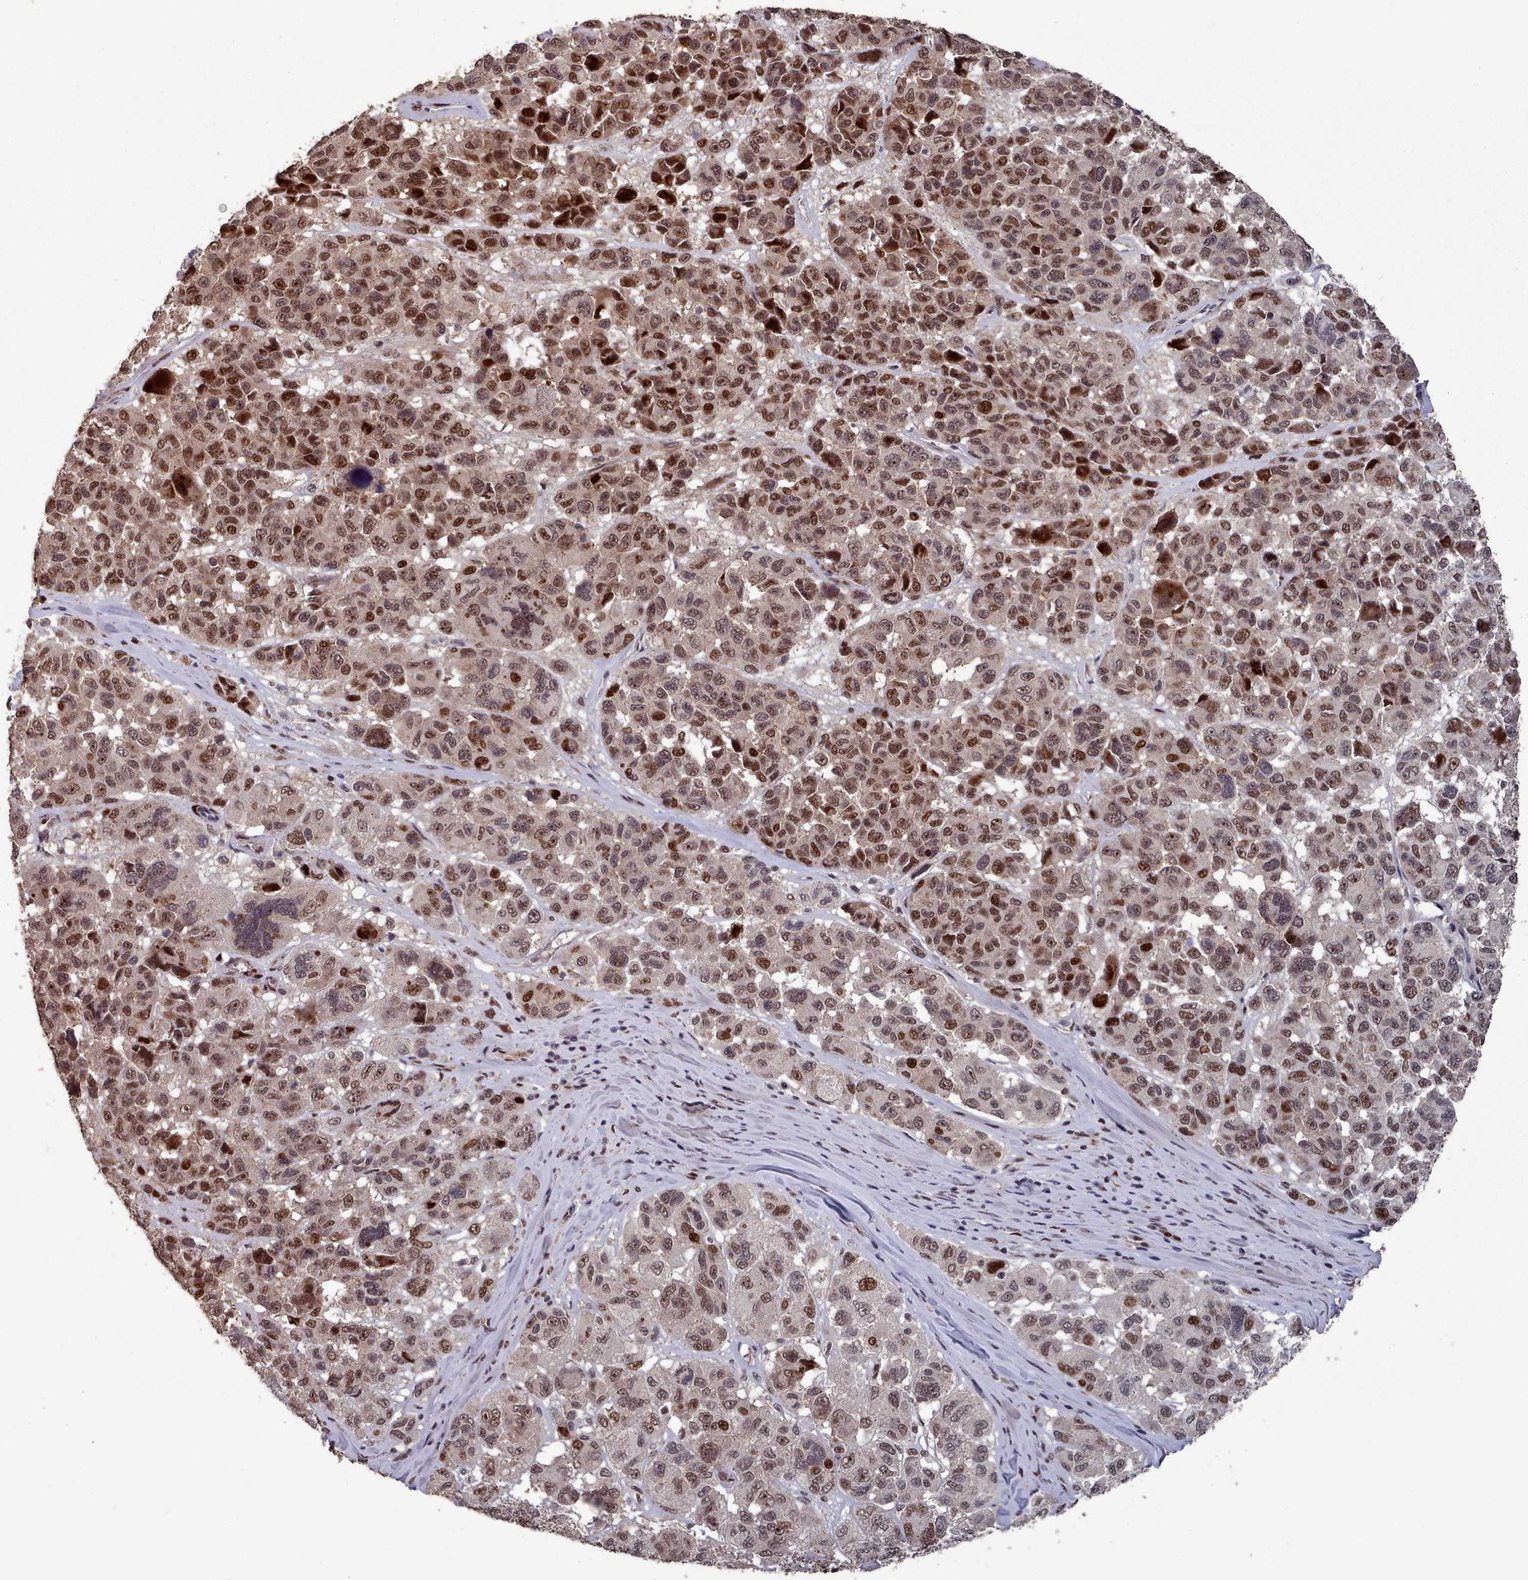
{"staining": {"intensity": "strong", "quantity": ">75%", "location": "nuclear"}, "tissue": "melanoma", "cell_type": "Tumor cells", "image_type": "cancer", "snomed": [{"axis": "morphology", "description": "Malignant melanoma, NOS"}, {"axis": "topography", "description": "Skin"}], "caption": "This histopathology image displays malignant melanoma stained with immunohistochemistry to label a protein in brown. The nuclear of tumor cells show strong positivity for the protein. Nuclei are counter-stained blue.", "gene": "PNRC2", "patient": {"sex": "female", "age": 66}}